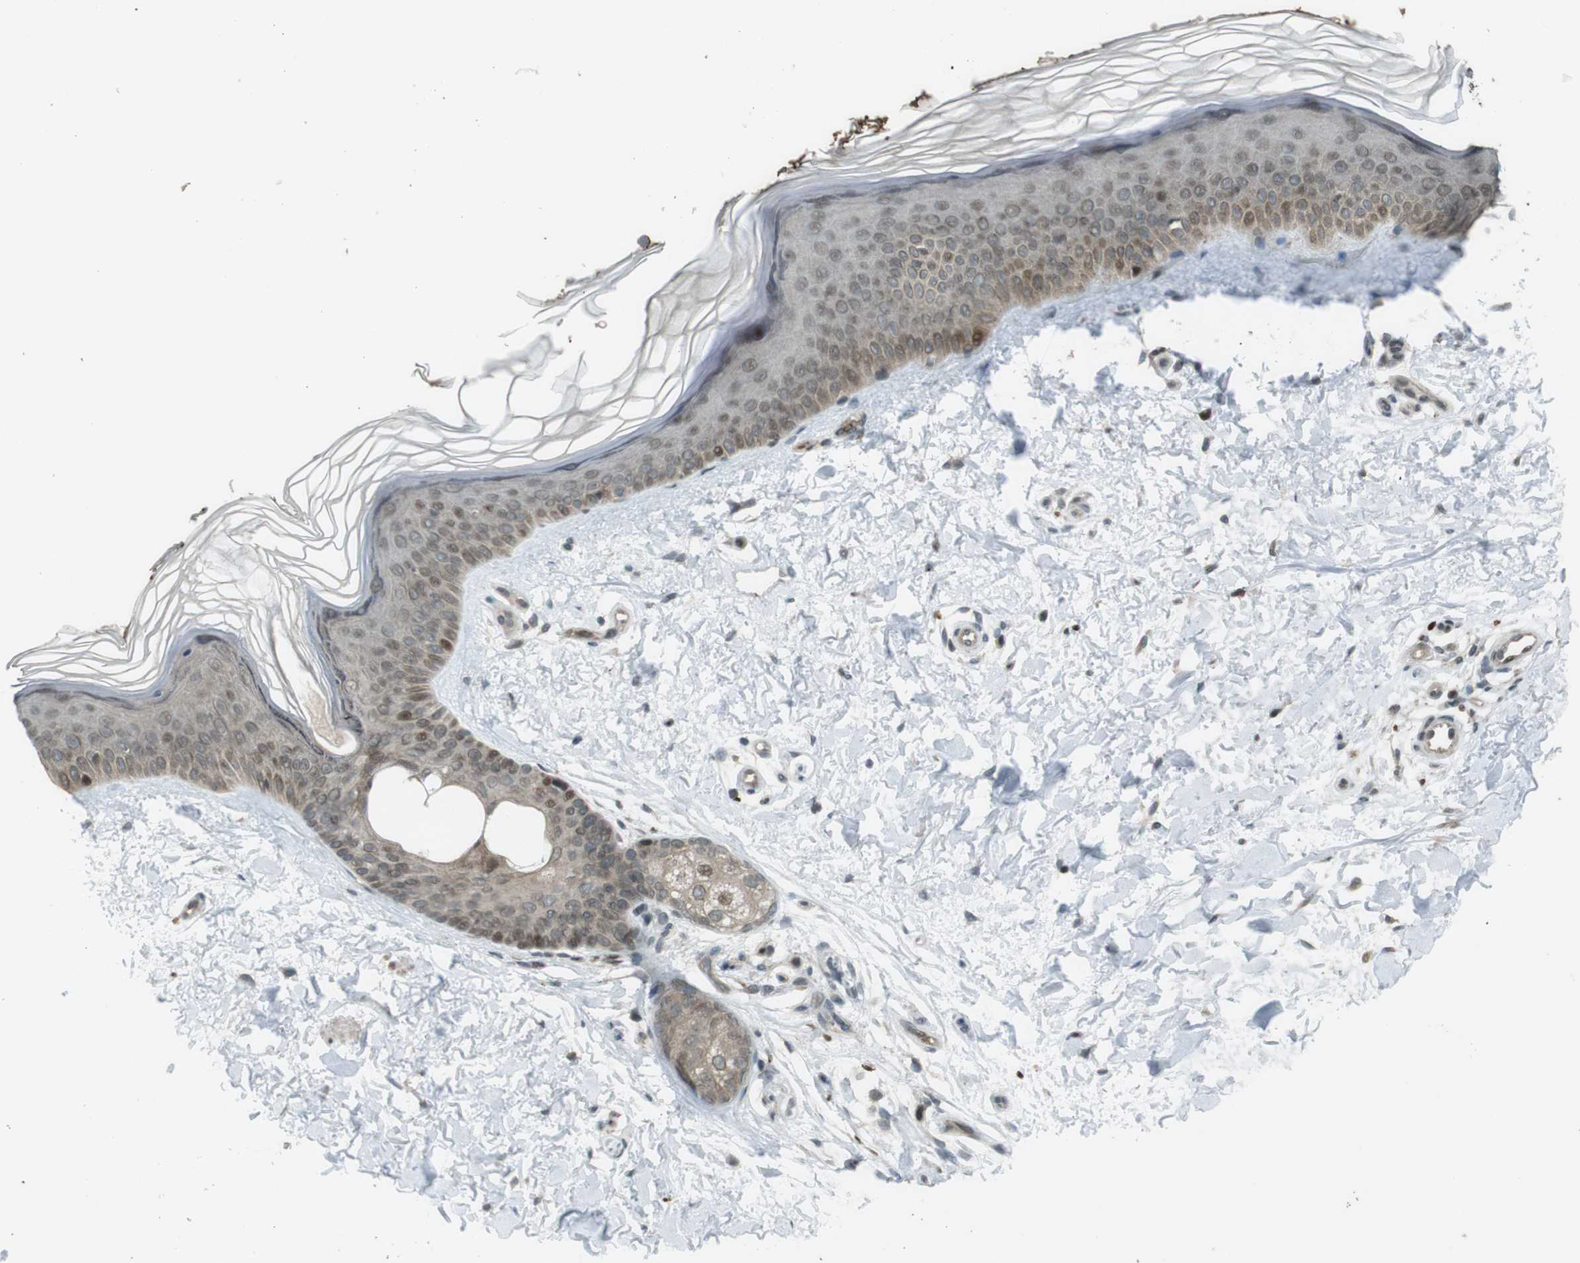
{"staining": {"intensity": "weak", "quantity": ">75%", "location": "cytoplasmic/membranous,nuclear"}, "tissue": "skin", "cell_type": "Fibroblasts", "image_type": "normal", "snomed": [{"axis": "morphology", "description": "Normal tissue, NOS"}, {"axis": "topography", "description": "Skin"}], "caption": "IHC of normal skin exhibits low levels of weak cytoplasmic/membranous,nuclear positivity in about >75% of fibroblasts.", "gene": "SLITRK5", "patient": {"sex": "female", "age": 19}}